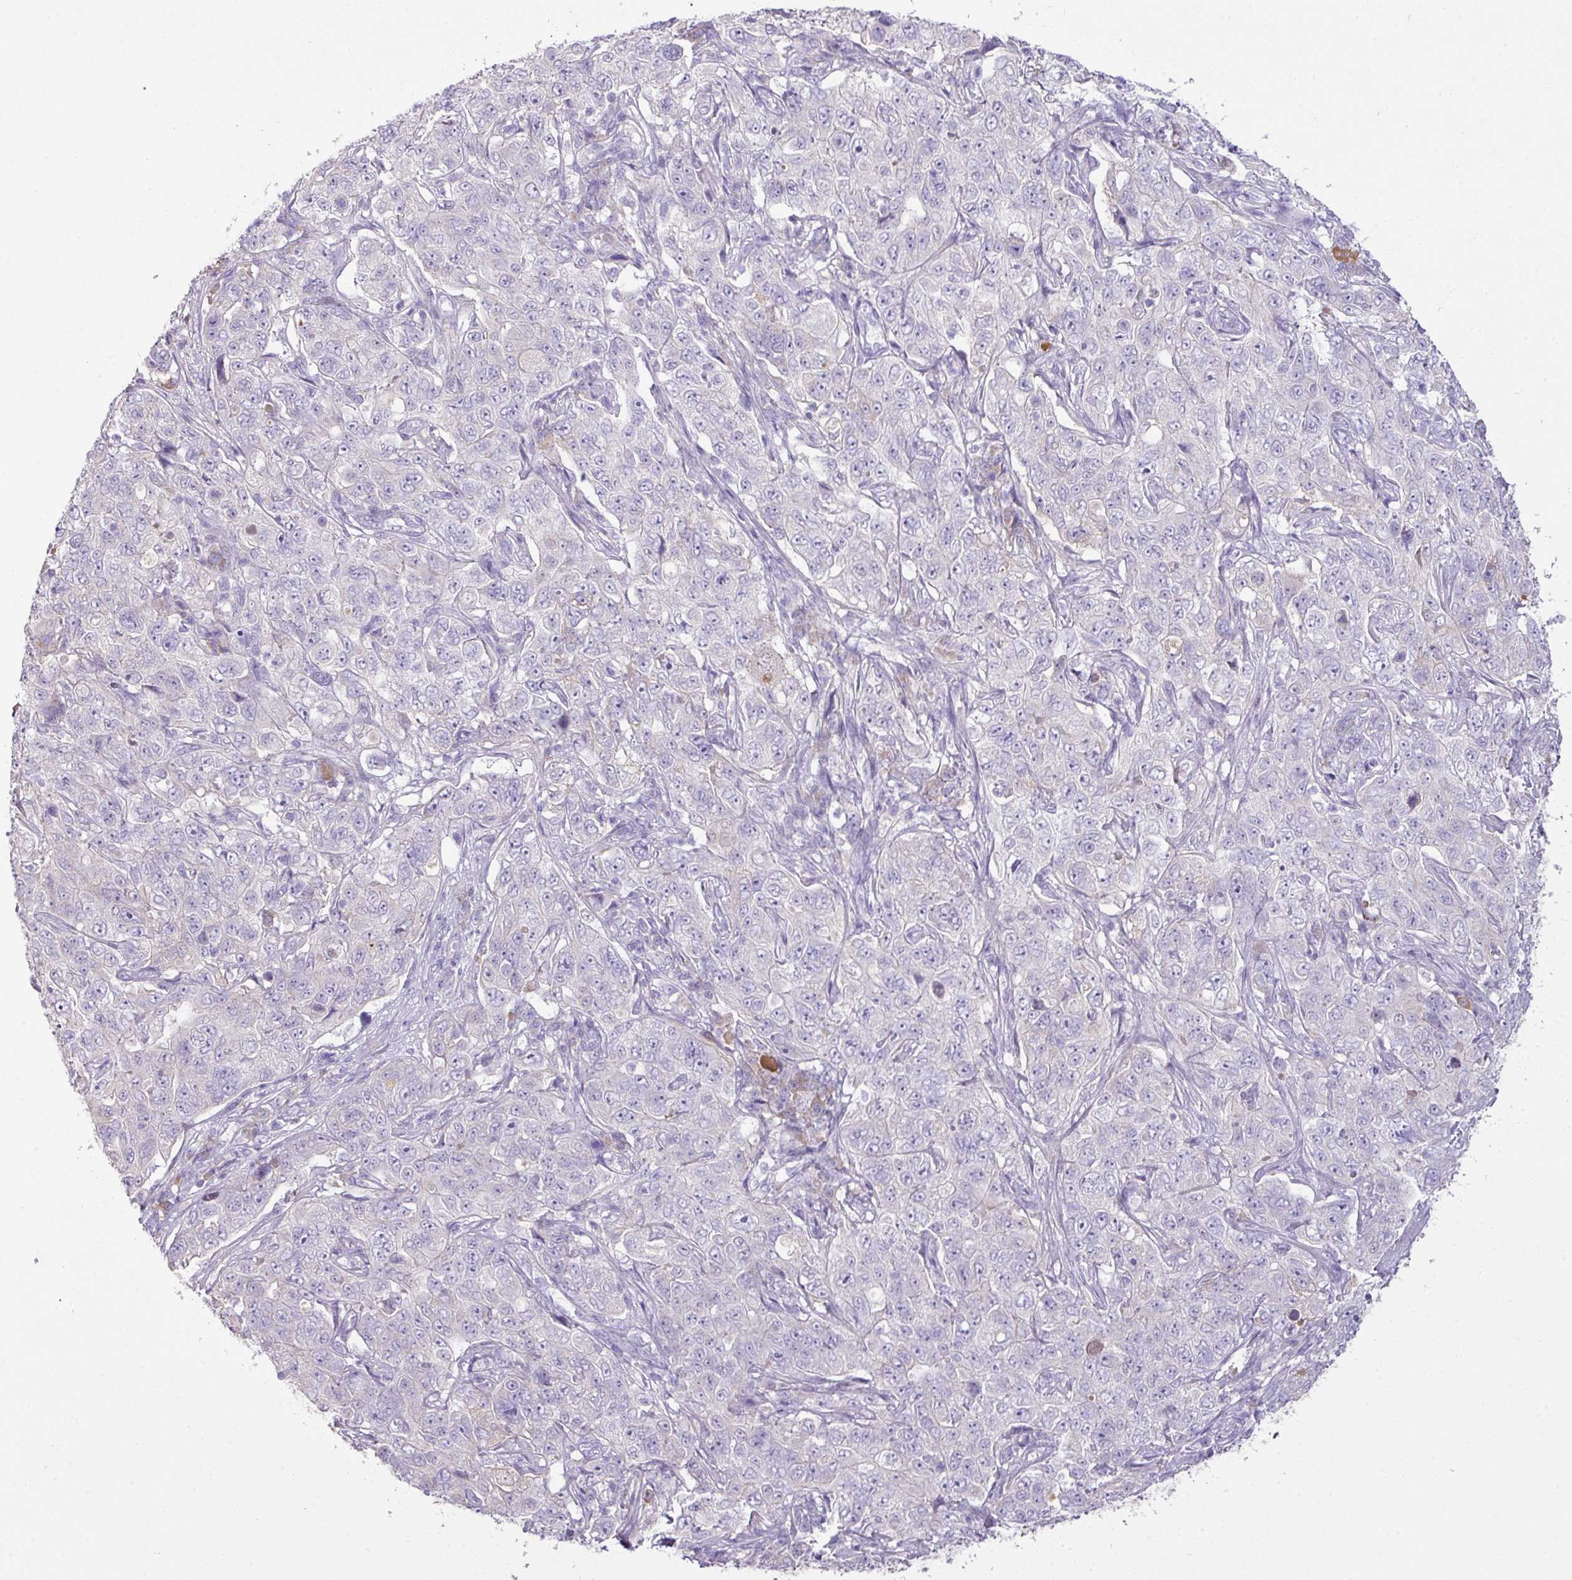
{"staining": {"intensity": "negative", "quantity": "none", "location": "none"}, "tissue": "pancreatic cancer", "cell_type": "Tumor cells", "image_type": "cancer", "snomed": [{"axis": "morphology", "description": "Adenocarcinoma, NOS"}, {"axis": "topography", "description": "Pancreas"}], "caption": "Immunohistochemistry of pancreatic adenocarcinoma exhibits no positivity in tumor cells. (Brightfield microscopy of DAB immunohistochemistry at high magnification).", "gene": "OR6C6", "patient": {"sex": "male", "age": 68}}